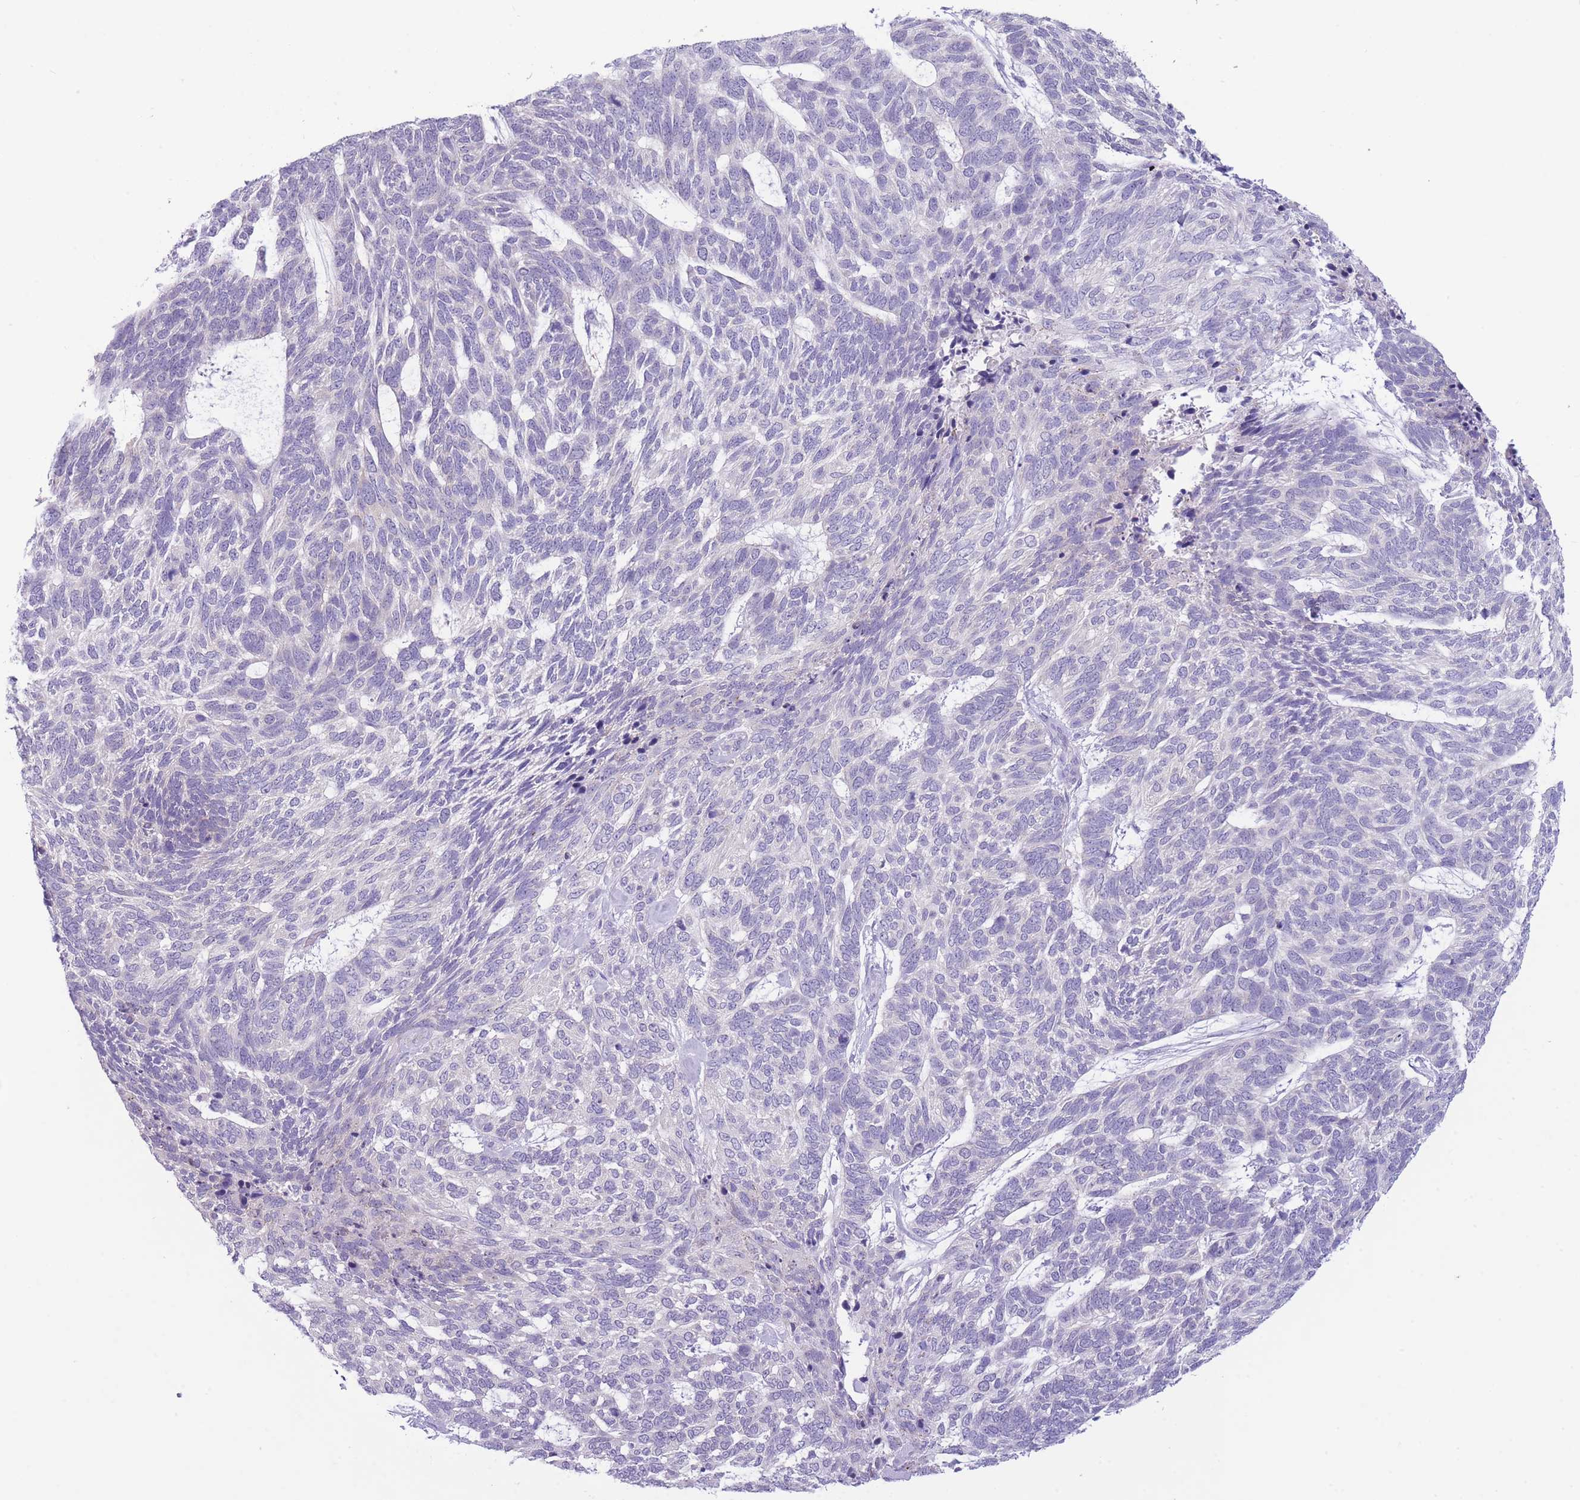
{"staining": {"intensity": "negative", "quantity": "none", "location": "none"}, "tissue": "skin cancer", "cell_type": "Tumor cells", "image_type": "cancer", "snomed": [{"axis": "morphology", "description": "Basal cell carcinoma"}, {"axis": "topography", "description": "Skin"}], "caption": "There is no significant positivity in tumor cells of basal cell carcinoma (skin). The staining was performed using DAB to visualize the protein expression in brown, while the nuclei were stained in blue with hematoxylin (Magnification: 20x).", "gene": "ASAP3", "patient": {"sex": "female", "age": 65}}